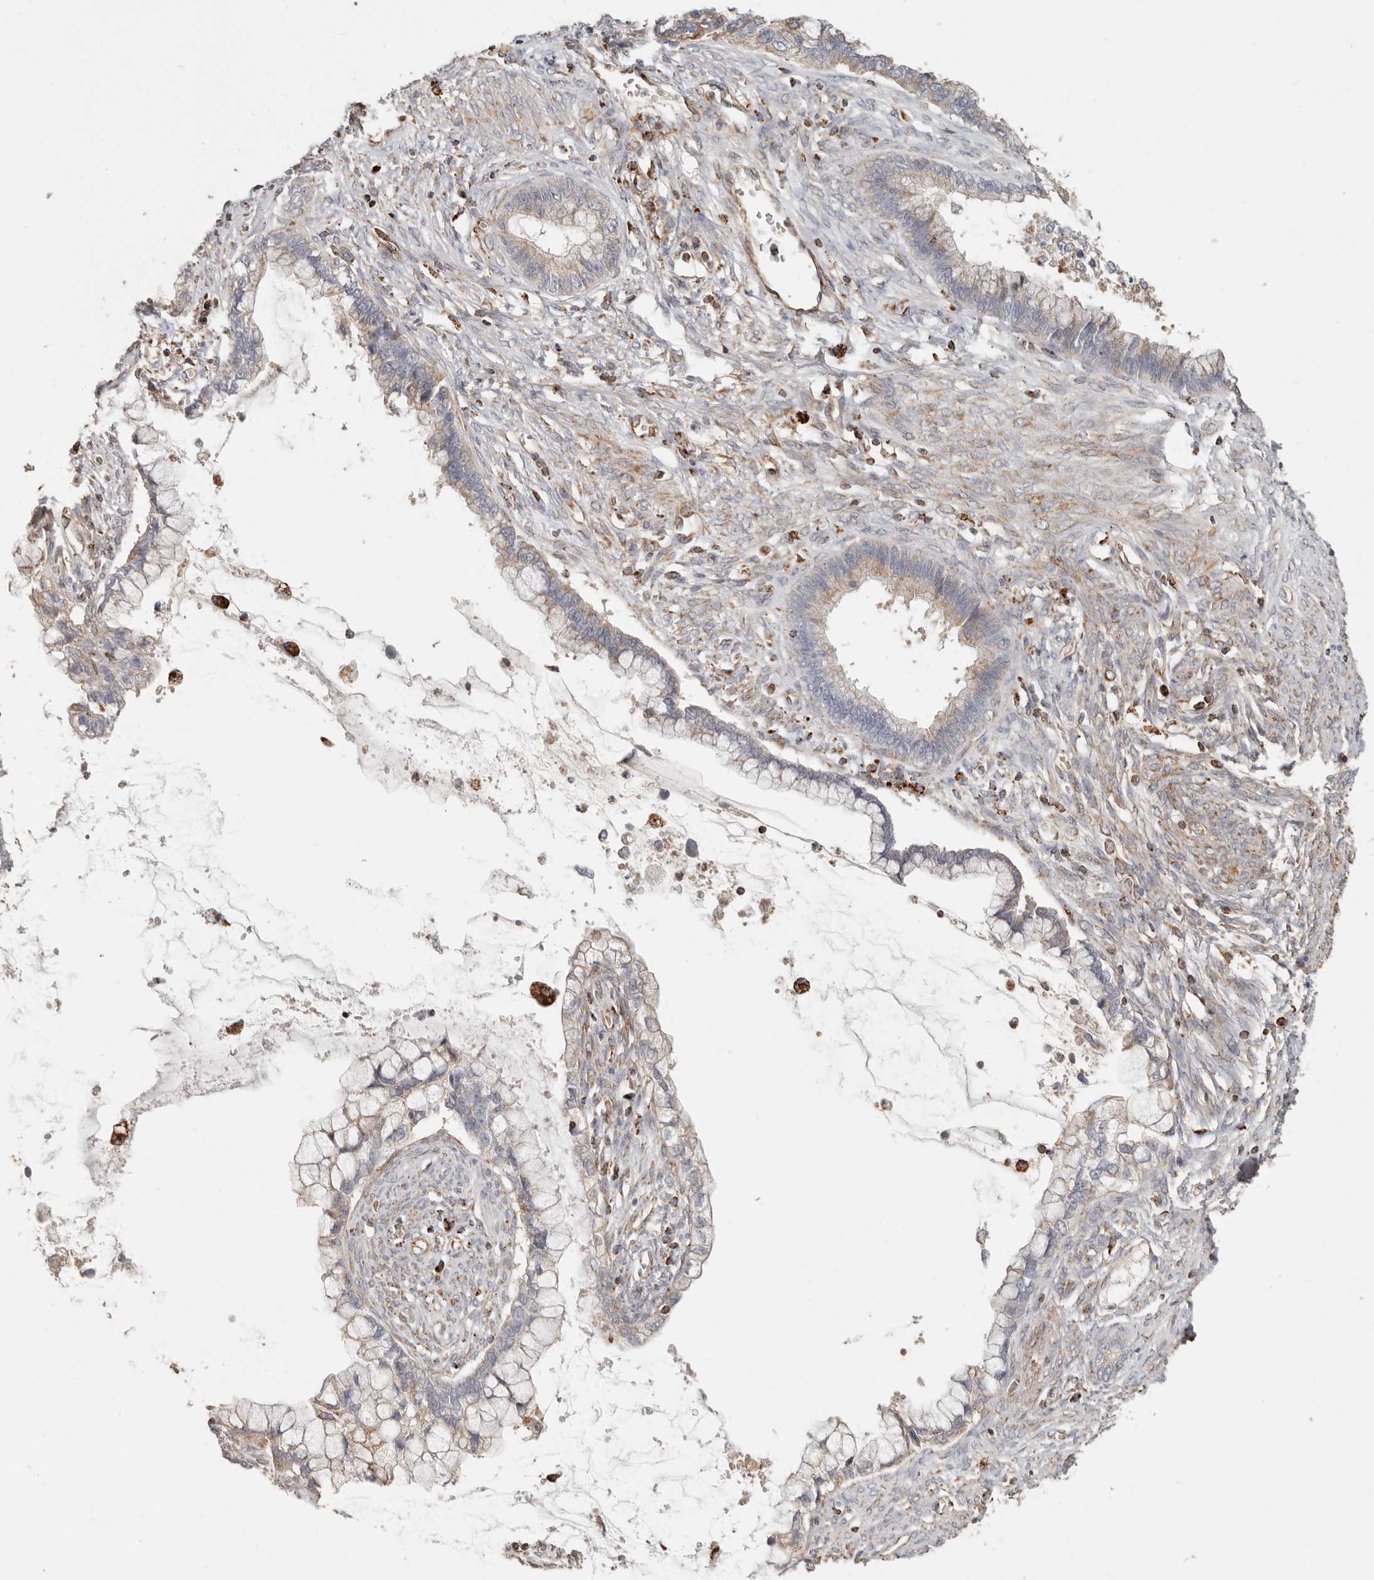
{"staining": {"intensity": "moderate", "quantity": "<25%", "location": "cytoplasmic/membranous"}, "tissue": "cervical cancer", "cell_type": "Tumor cells", "image_type": "cancer", "snomed": [{"axis": "morphology", "description": "Adenocarcinoma, NOS"}, {"axis": "topography", "description": "Cervix"}], "caption": "This histopathology image displays cervical adenocarcinoma stained with immunohistochemistry (IHC) to label a protein in brown. The cytoplasmic/membranous of tumor cells show moderate positivity for the protein. Nuclei are counter-stained blue.", "gene": "ARHGEF10L", "patient": {"sex": "female", "age": 44}}